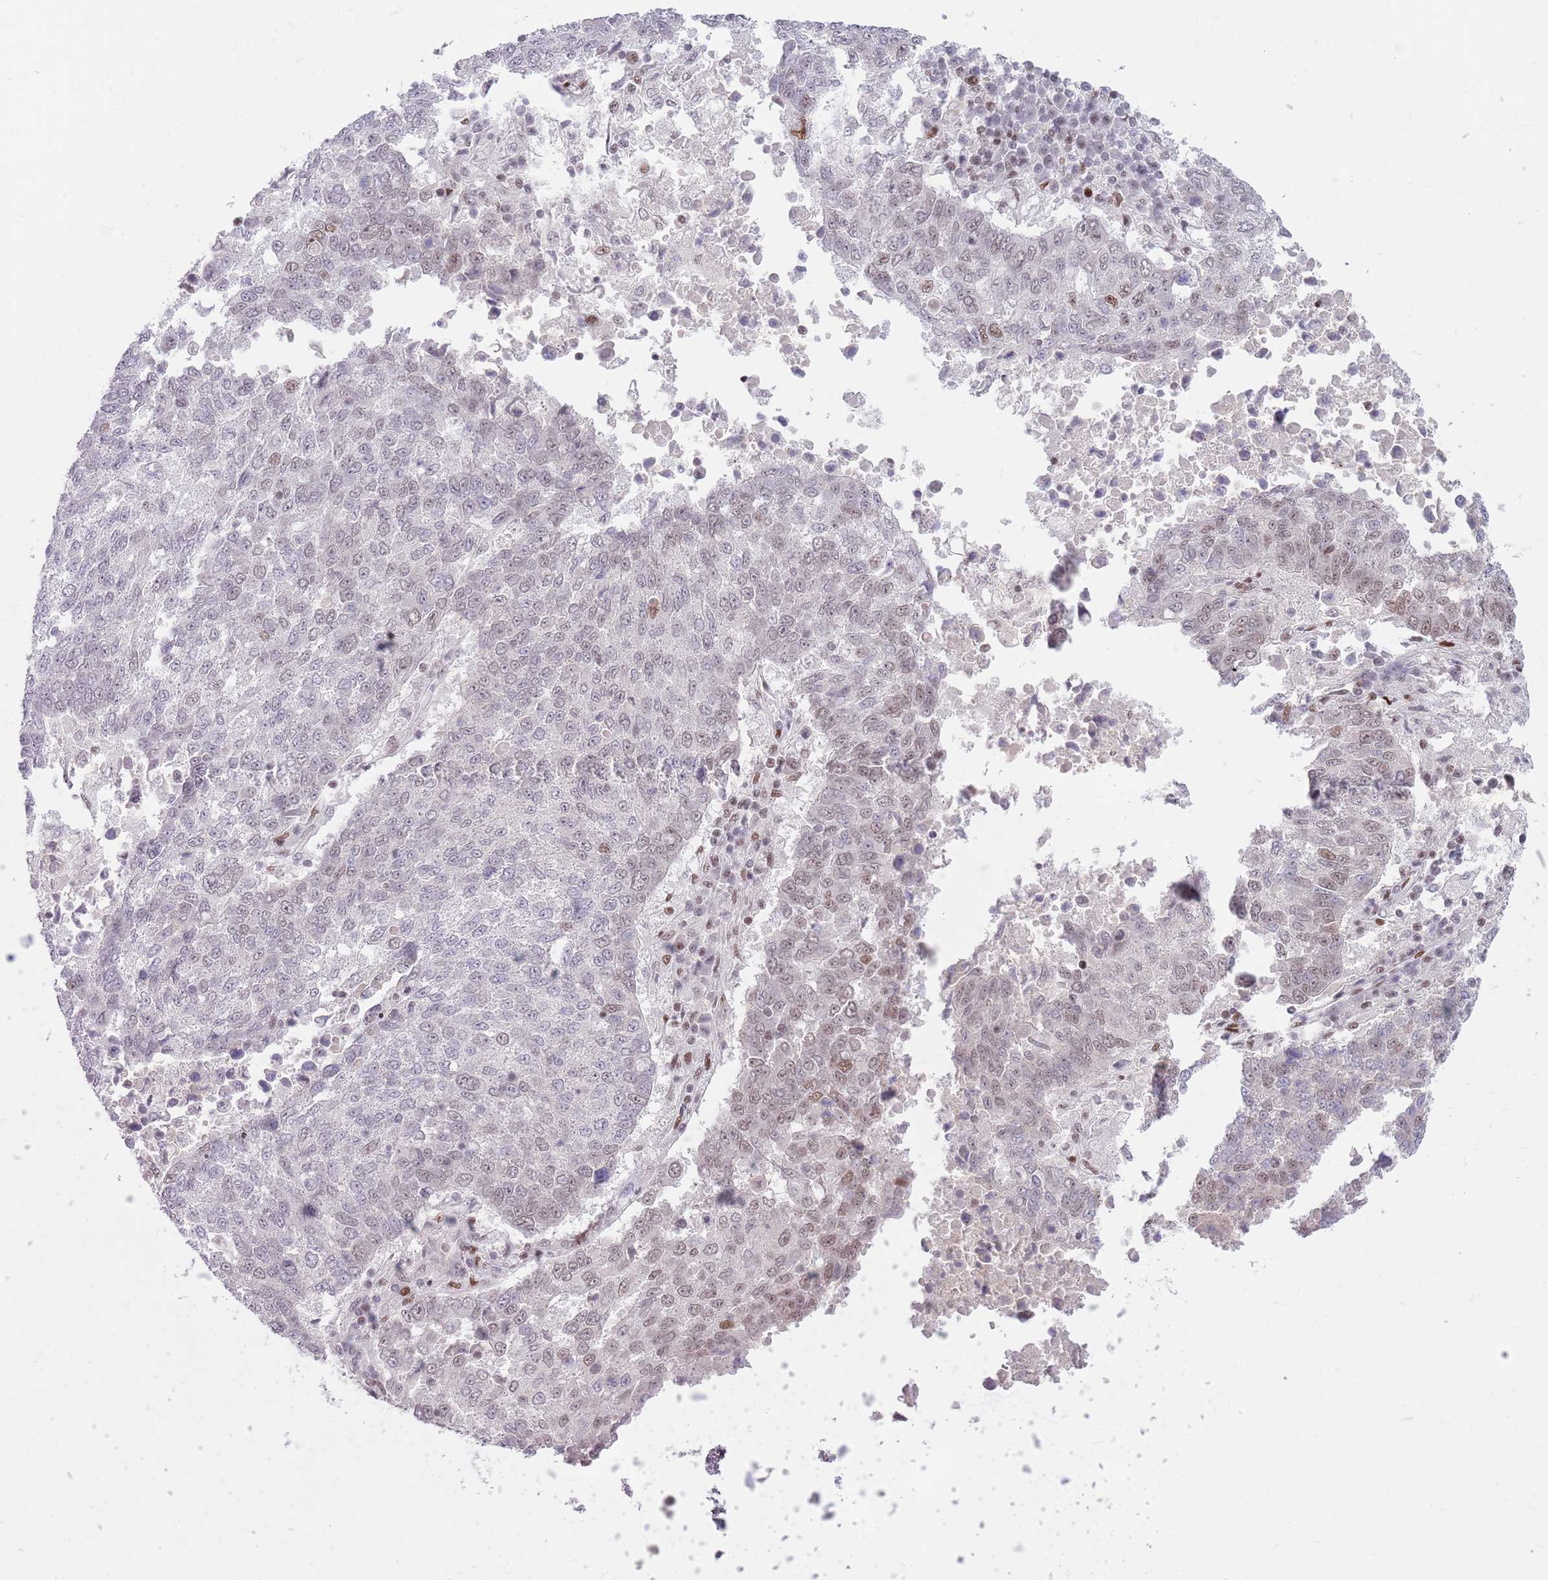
{"staining": {"intensity": "weak", "quantity": "25%-75%", "location": "nuclear"}, "tissue": "lung cancer", "cell_type": "Tumor cells", "image_type": "cancer", "snomed": [{"axis": "morphology", "description": "Squamous cell carcinoma, NOS"}, {"axis": "topography", "description": "Lung"}], "caption": "The micrograph reveals staining of lung squamous cell carcinoma, revealing weak nuclear protein expression (brown color) within tumor cells. (DAB (3,3'-diaminobenzidine) IHC, brown staining for protein, blue staining for nuclei).", "gene": "MFSD10", "patient": {"sex": "male", "age": 73}}